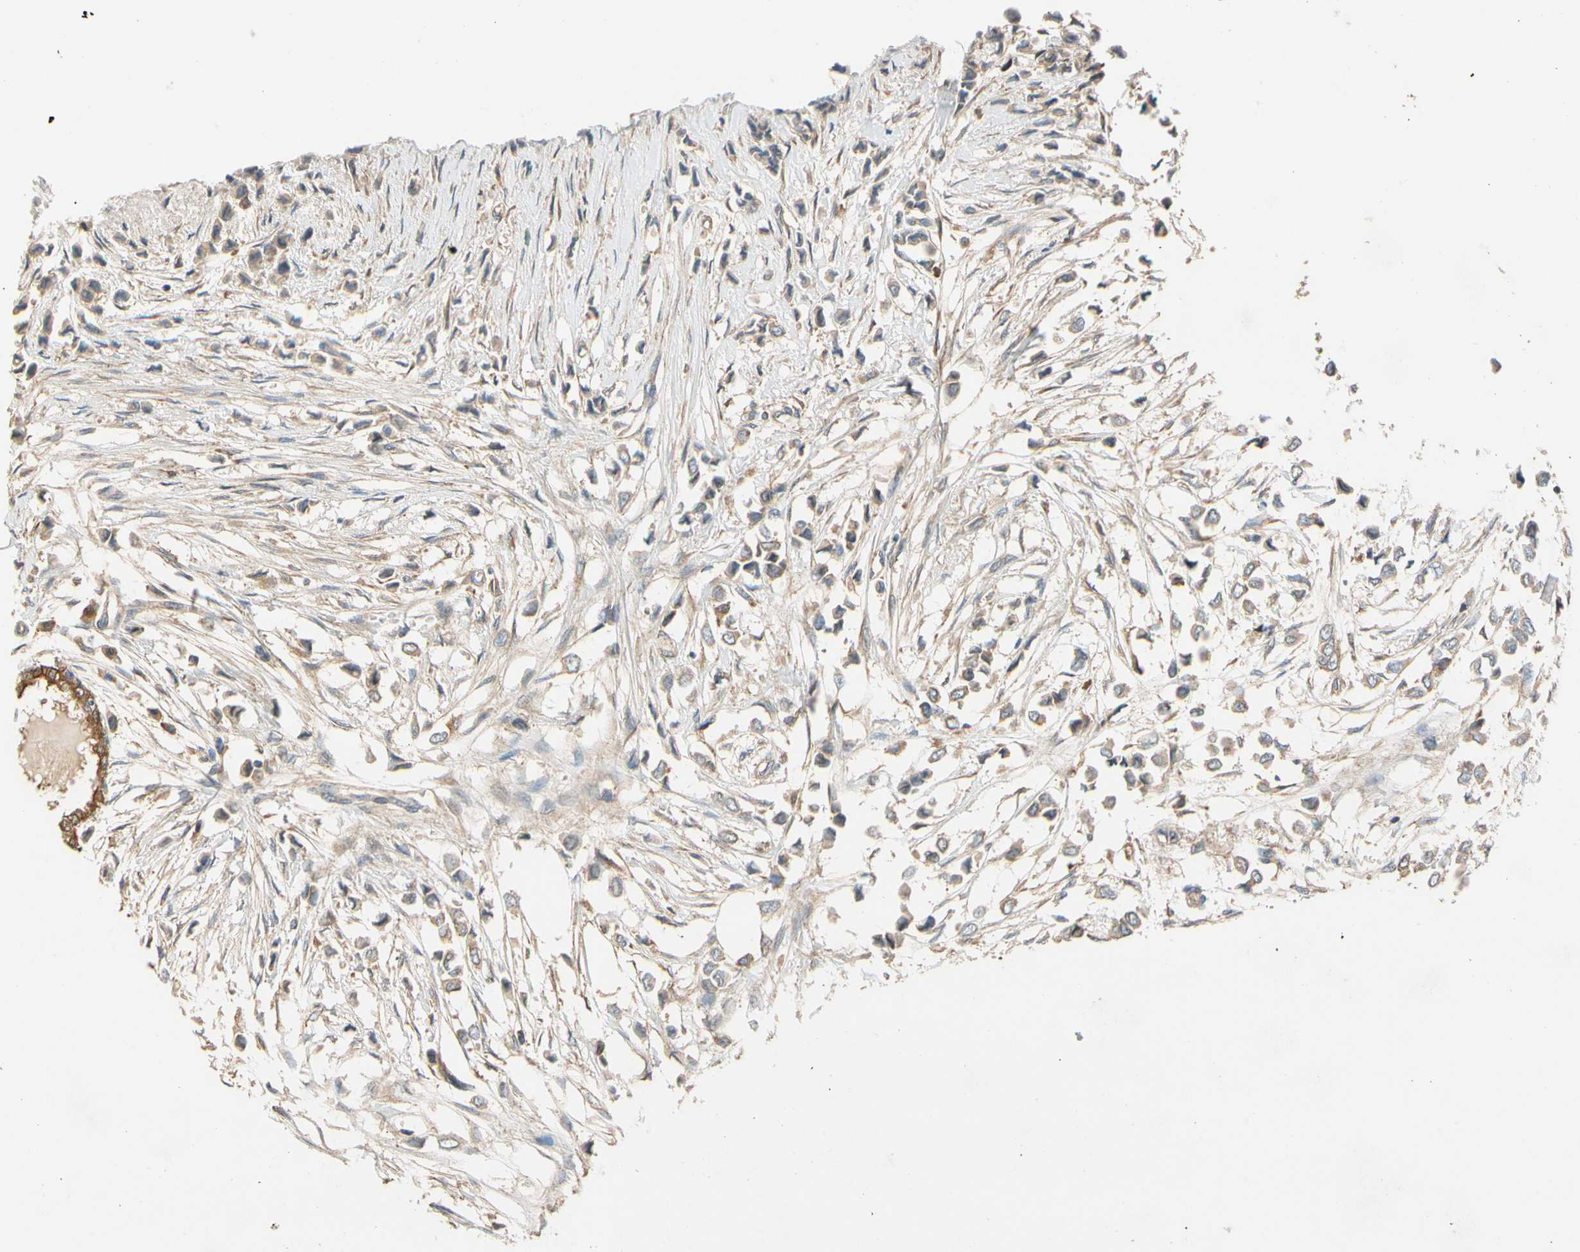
{"staining": {"intensity": "weak", "quantity": ">75%", "location": "cytoplasmic/membranous"}, "tissue": "breast cancer", "cell_type": "Tumor cells", "image_type": "cancer", "snomed": [{"axis": "morphology", "description": "Lobular carcinoma"}, {"axis": "topography", "description": "Breast"}], "caption": "Breast cancer tissue exhibits weak cytoplasmic/membranous positivity in about >75% of tumor cells, visualized by immunohistochemistry.", "gene": "USP46", "patient": {"sex": "female", "age": 51}}